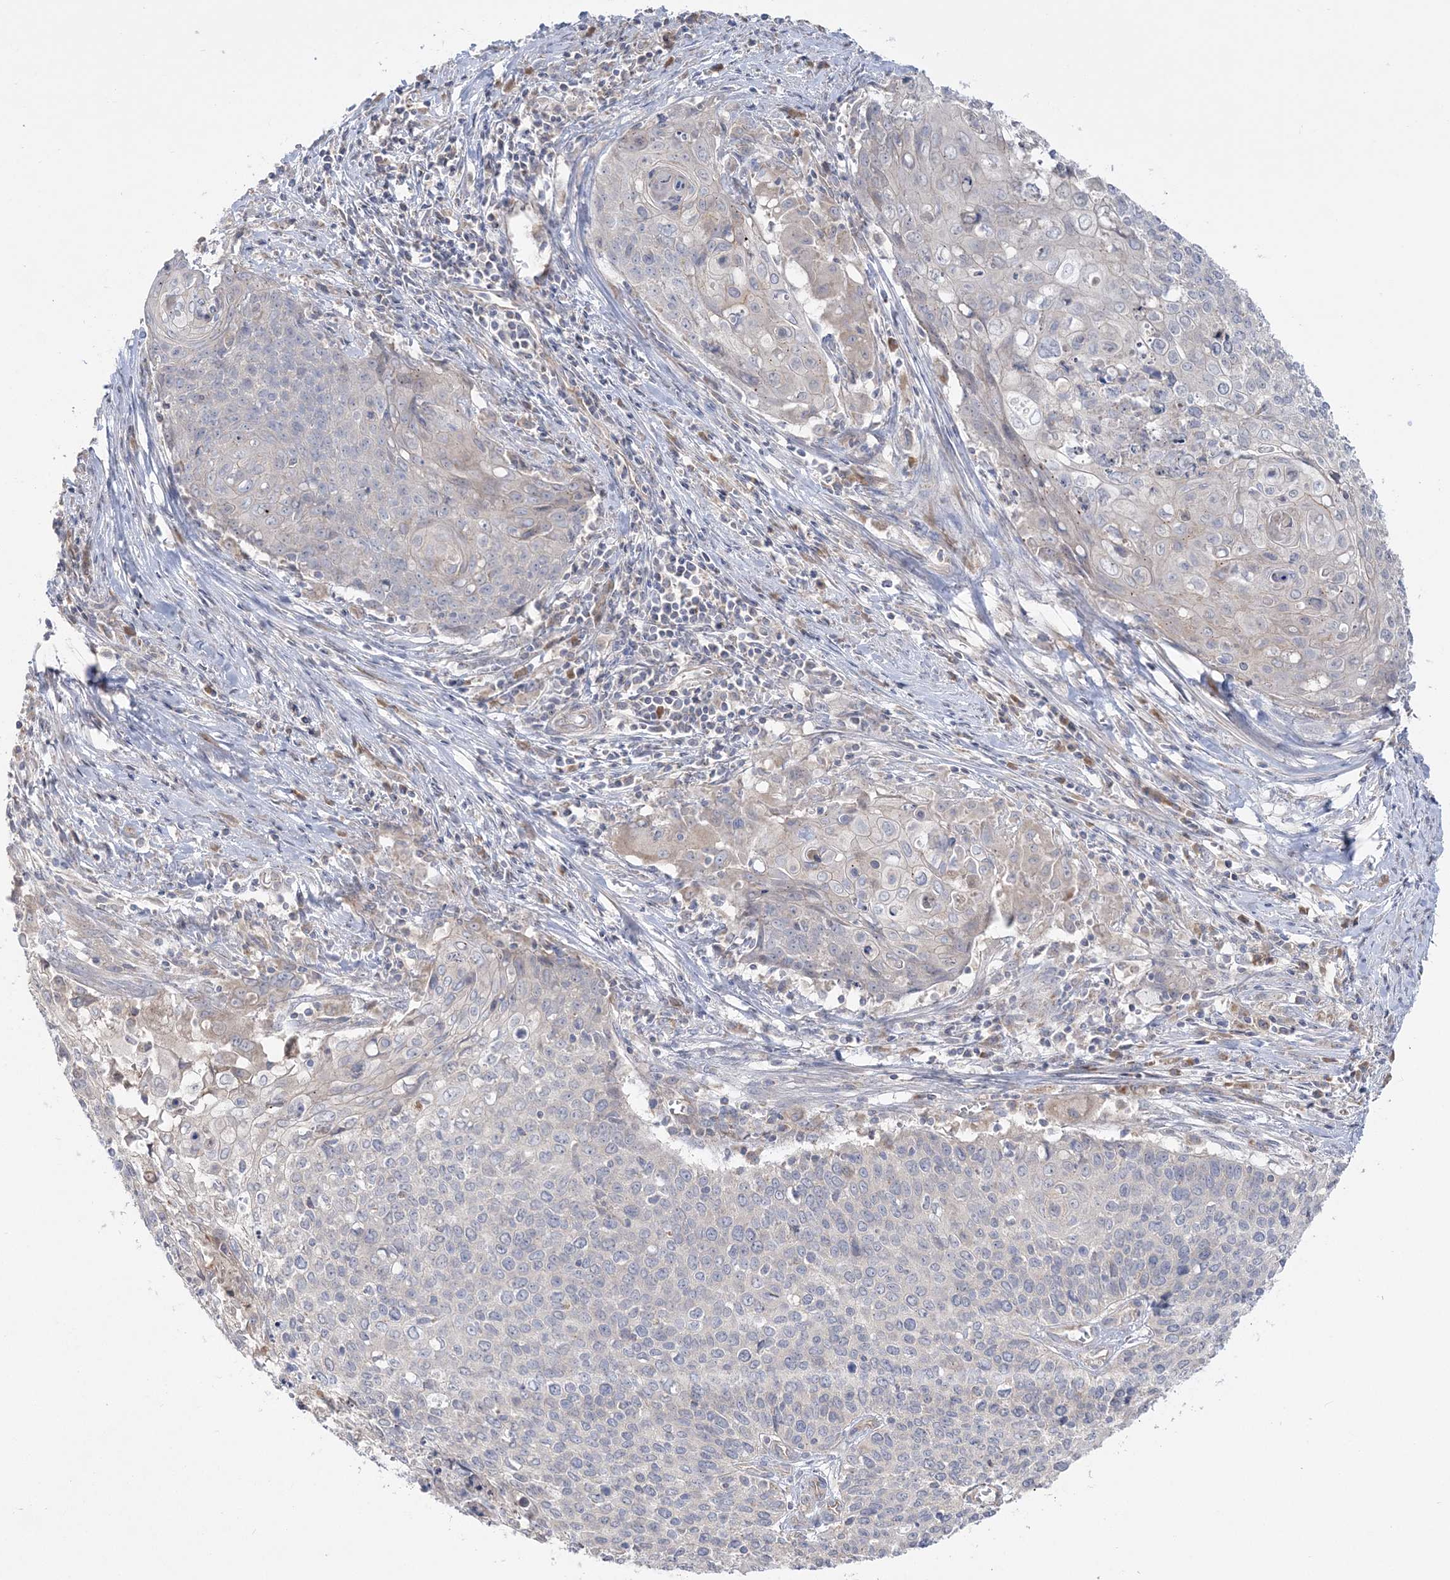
{"staining": {"intensity": "negative", "quantity": "none", "location": "none"}, "tissue": "cervical cancer", "cell_type": "Tumor cells", "image_type": "cancer", "snomed": [{"axis": "morphology", "description": "Squamous cell carcinoma, NOS"}, {"axis": "topography", "description": "Cervix"}], "caption": "A high-resolution micrograph shows immunohistochemistry staining of cervical squamous cell carcinoma, which reveals no significant expression in tumor cells.", "gene": "MMADHC", "patient": {"sex": "female", "age": 39}}